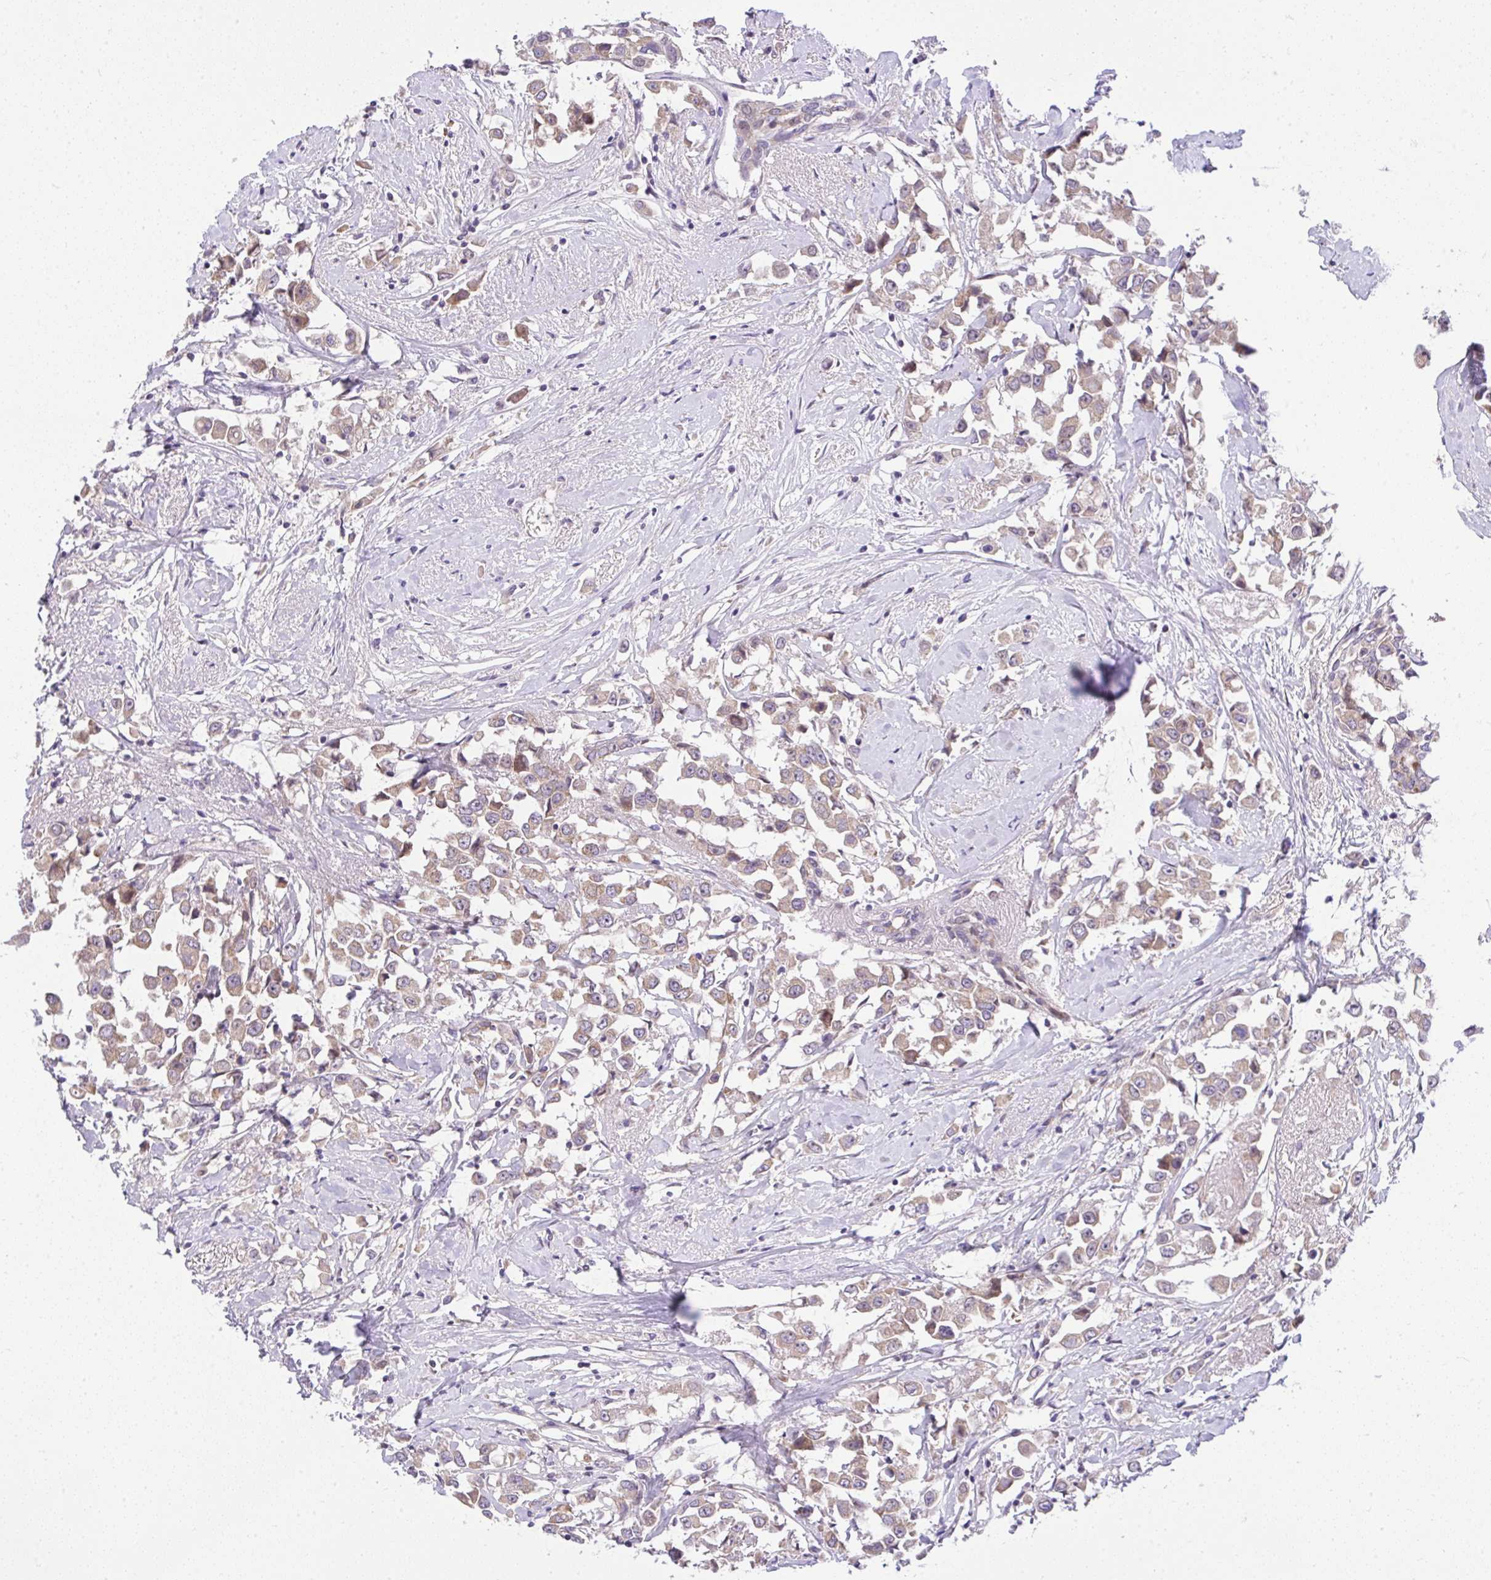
{"staining": {"intensity": "moderate", "quantity": ">75%", "location": "cytoplasmic/membranous"}, "tissue": "breast cancer", "cell_type": "Tumor cells", "image_type": "cancer", "snomed": [{"axis": "morphology", "description": "Duct carcinoma"}, {"axis": "topography", "description": "Breast"}], "caption": "About >75% of tumor cells in infiltrating ductal carcinoma (breast) show moderate cytoplasmic/membranous protein expression as visualized by brown immunohistochemical staining.", "gene": "CHIA", "patient": {"sex": "female", "age": 61}}